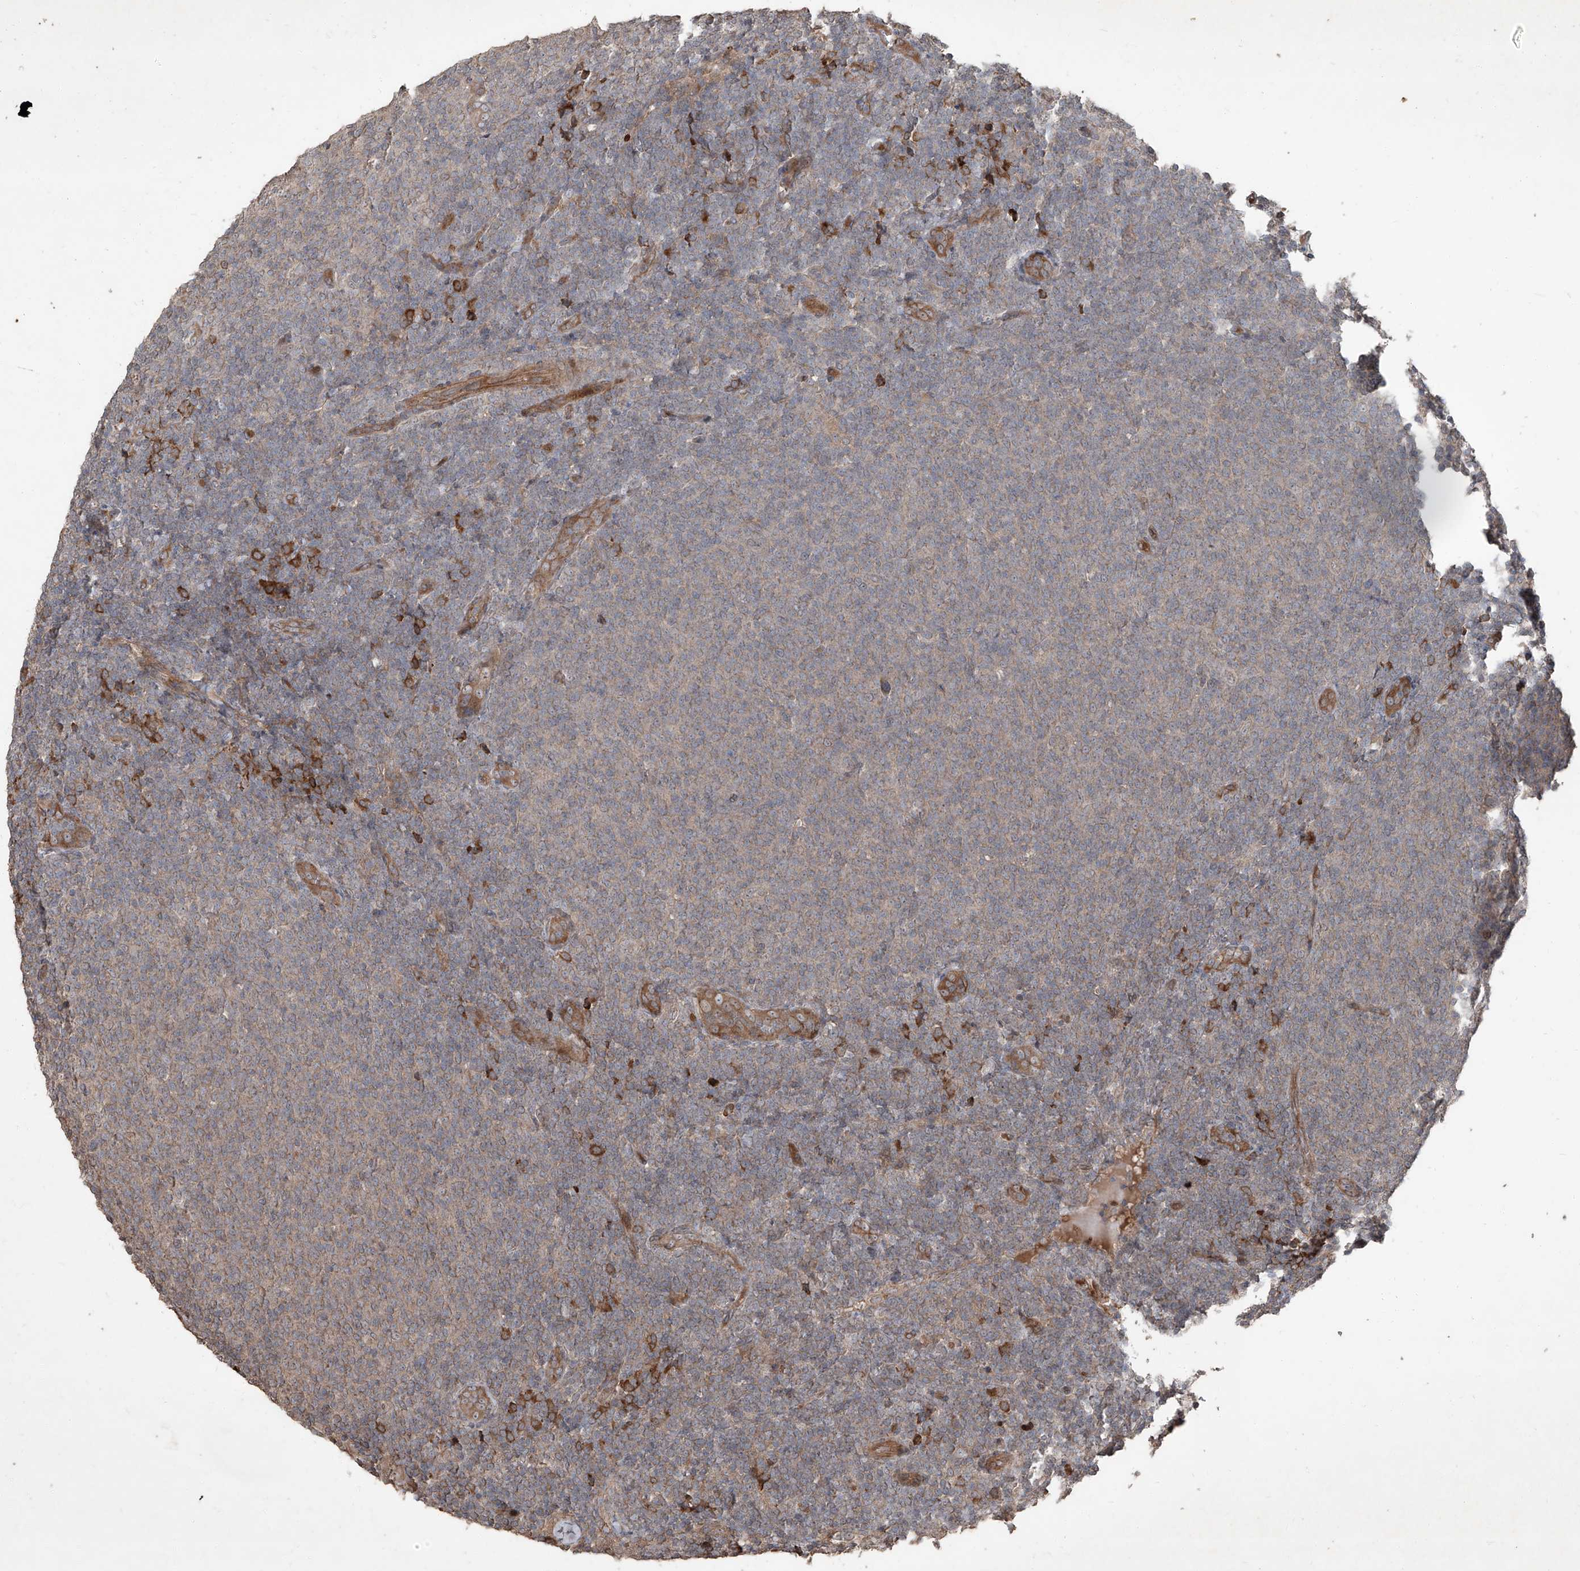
{"staining": {"intensity": "weak", "quantity": "25%-75%", "location": "cytoplasmic/membranous"}, "tissue": "lymphoma", "cell_type": "Tumor cells", "image_type": "cancer", "snomed": [{"axis": "morphology", "description": "Malignant lymphoma, non-Hodgkin's type, Low grade"}, {"axis": "topography", "description": "Lymph node"}], "caption": "An immunohistochemistry histopathology image of neoplastic tissue is shown. Protein staining in brown shows weak cytoplasmic/membranous positivity in low-grade malignant lymphoma, non-Hodgkin's type within tumor cells.", "gene": "CCN1", "patient": {"sex": "male", "age": 66}}